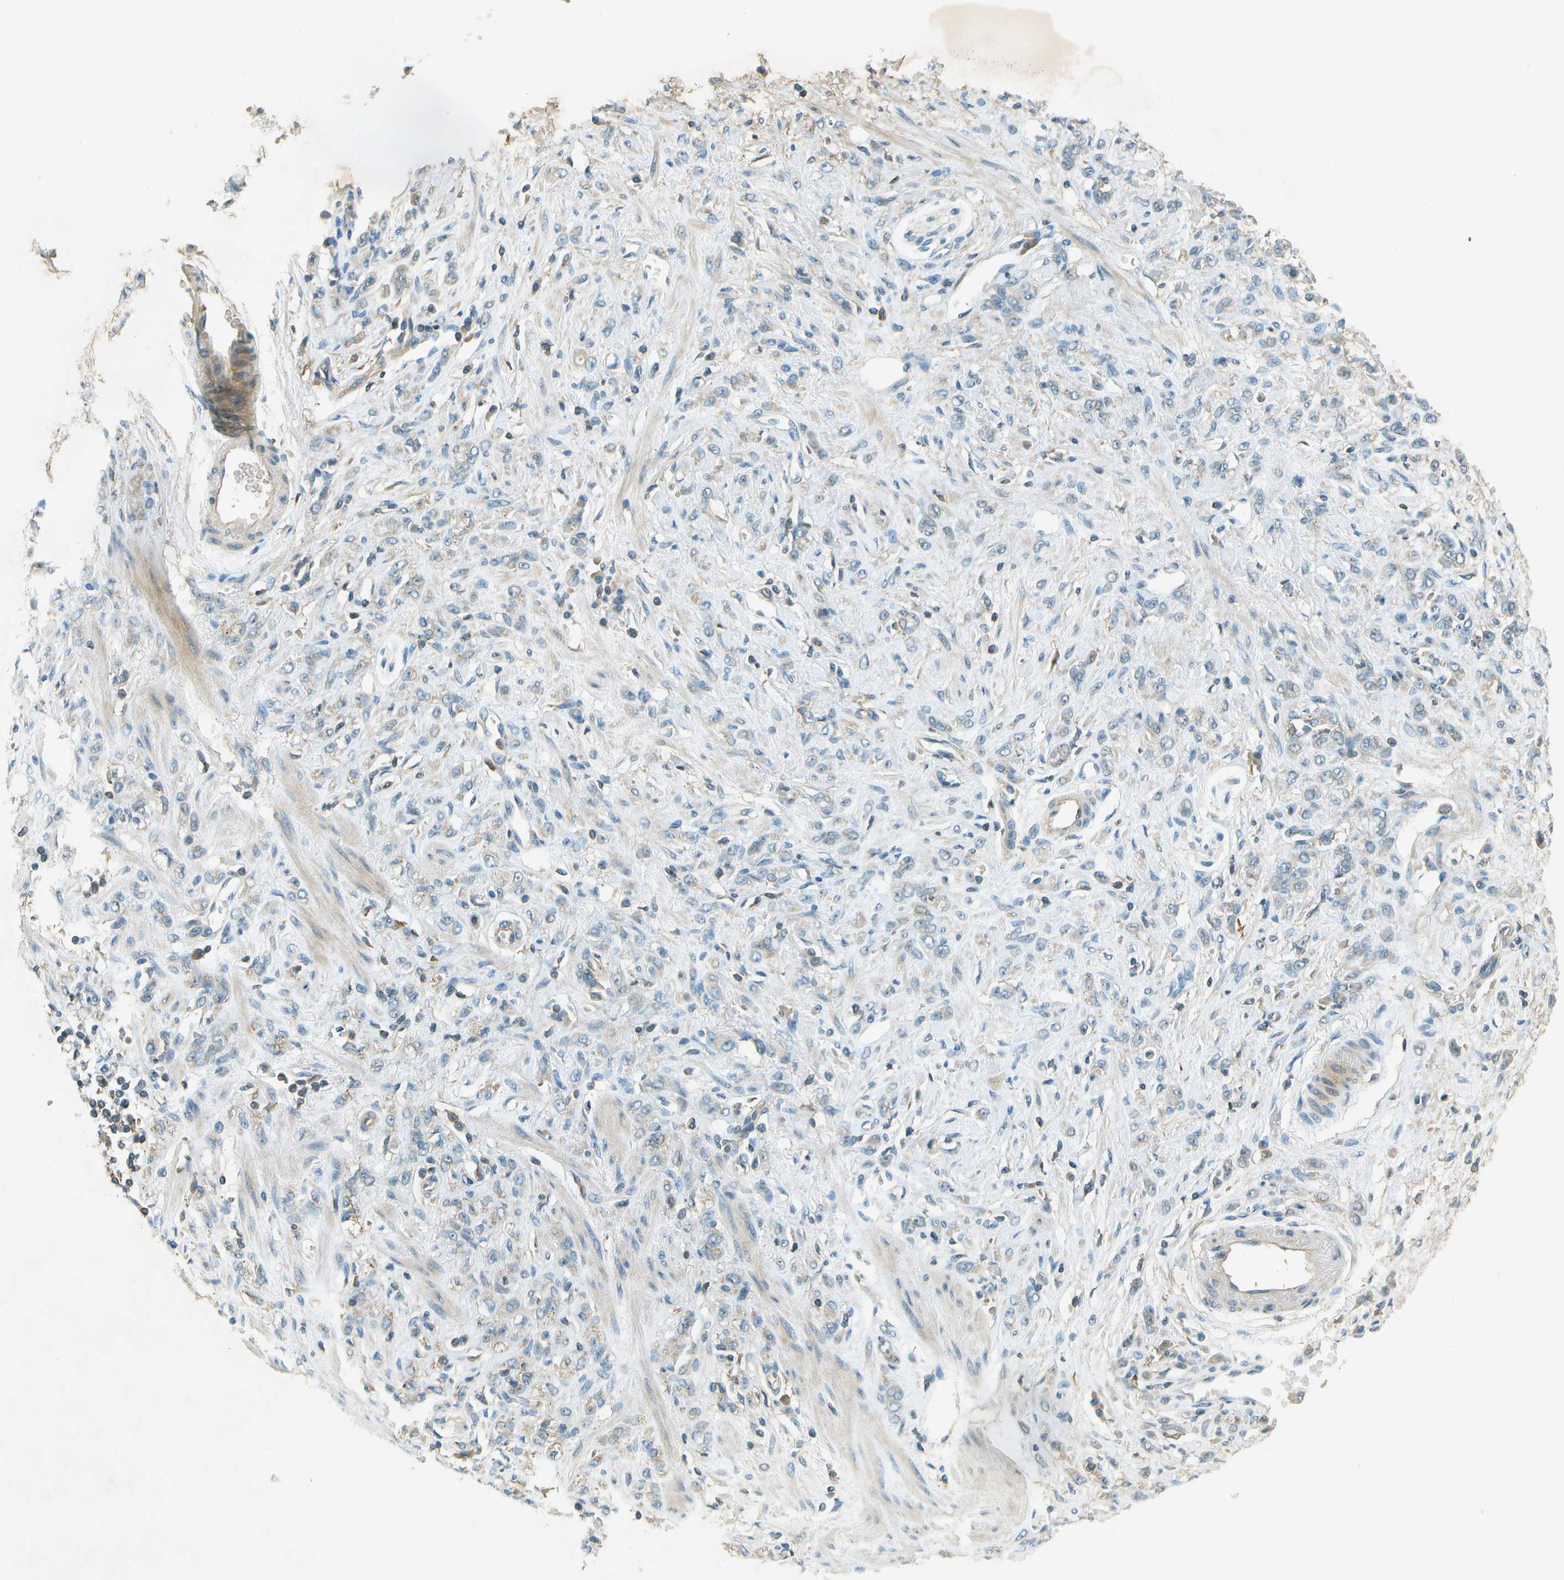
{"staining": {"intensity": "negative", "quantity": "none", "location": "none"}, "tissue": "stomach cancer", "cell_type": "Tumor cells", "image_type": "cancer", "snomed": [{"axis": "morphology", "description": "Normal tissue, NOS"}, {"axis": "morphology", "description": "Adenocarcinoma, NOS"}, {"axis": "topography", "description": "Stomach"}], "caption": "Micrograph shows no significant protein positivity in tumor cells of stomach adenocarcinoma.", "gene": "NUDT4", "patient": {"sex": "male", "age": 82}}